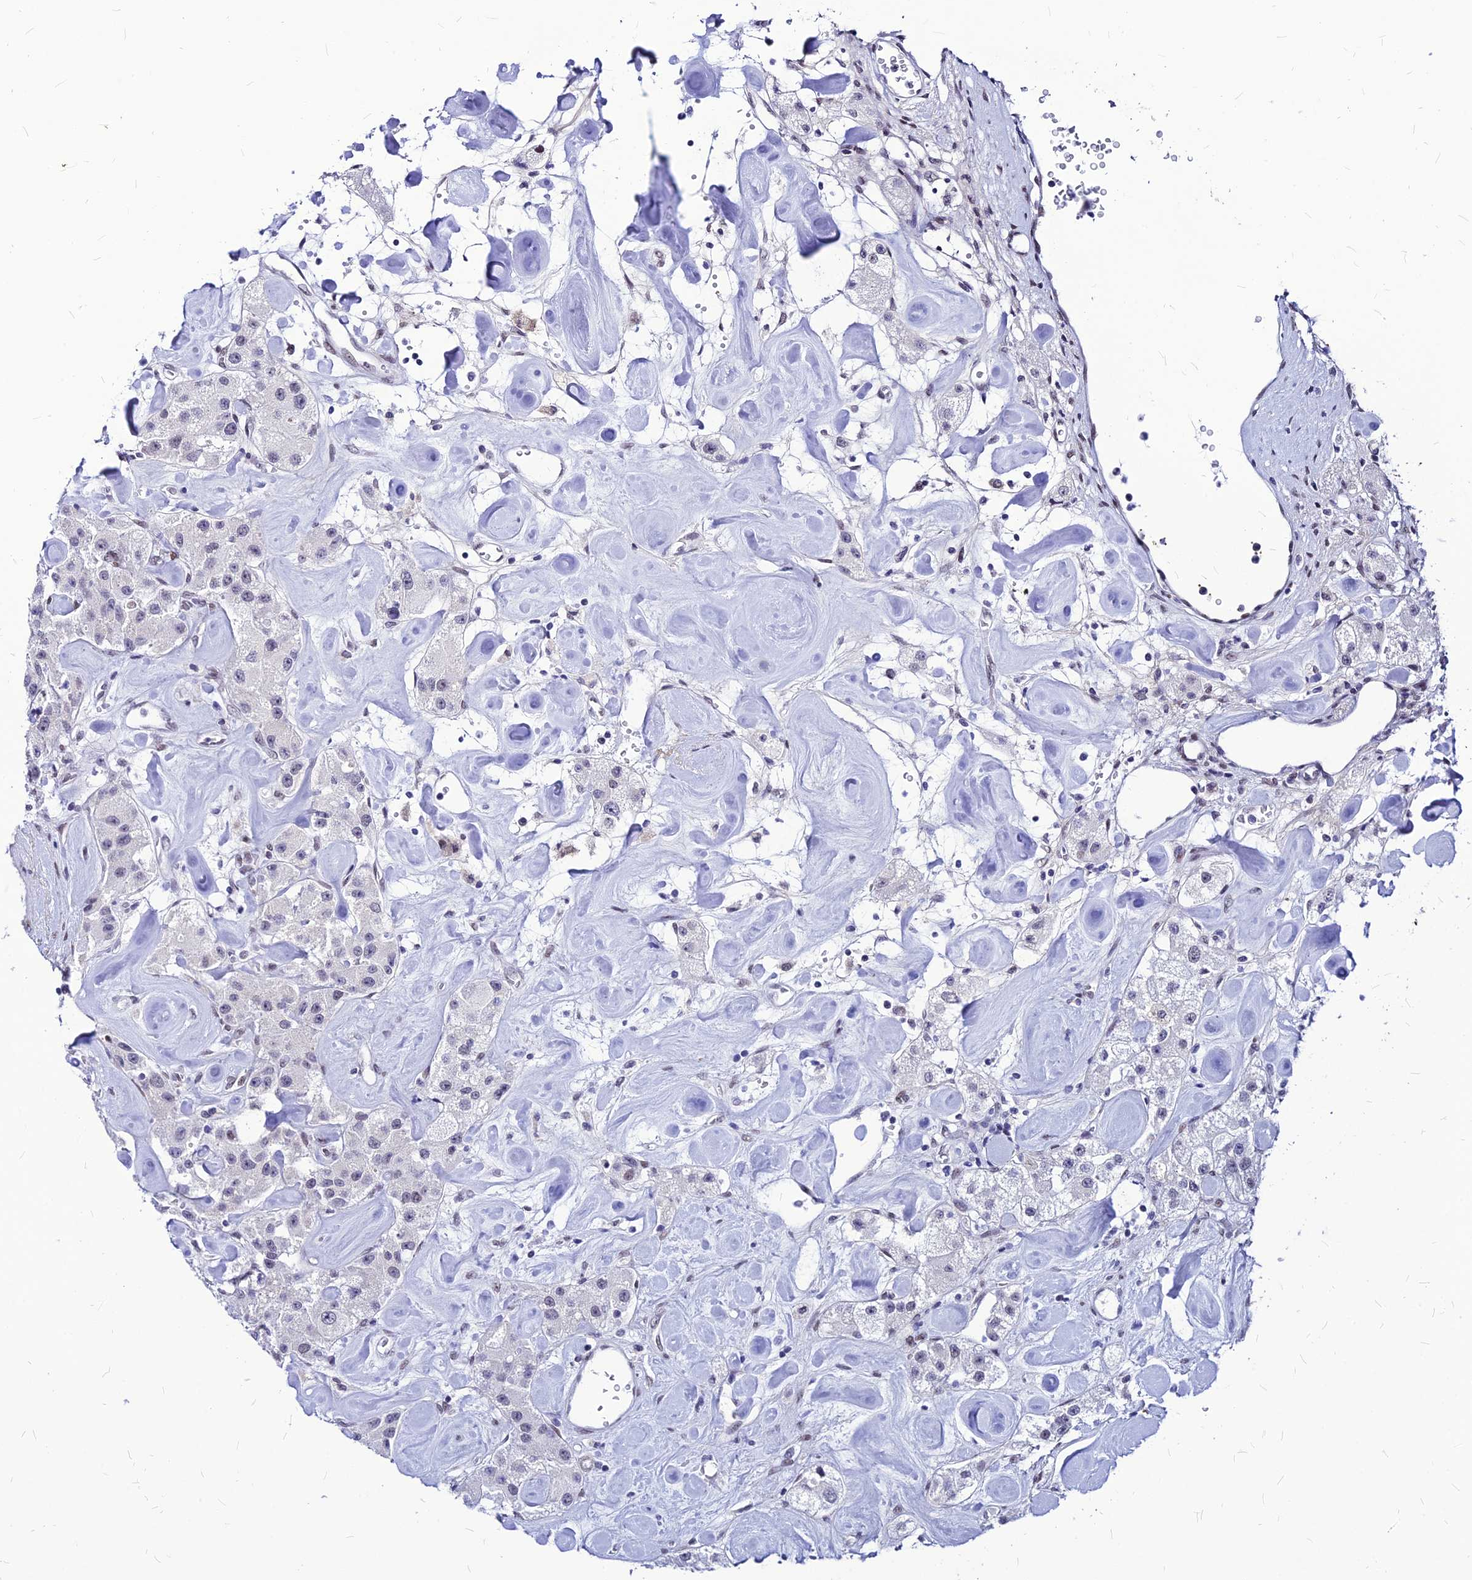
{"staining": {"intensity": "negative", "quantity": "none", "location": "none"}, "tissue": "carcinoid", "cell_type": "Tumor cells", "image_type": "cancer", "snomed": [{"axis": "morphology", "description": "Carcinoid, malignant, NOS"}, {"axis": "topography", "description": "Pancreas"}], "caption": "Protein analysis of malignant carcinoid exhibits no significant positivity in tumor cells.", "gene": "KCTD13", "patient": {"sex": "male", "age": 41}}